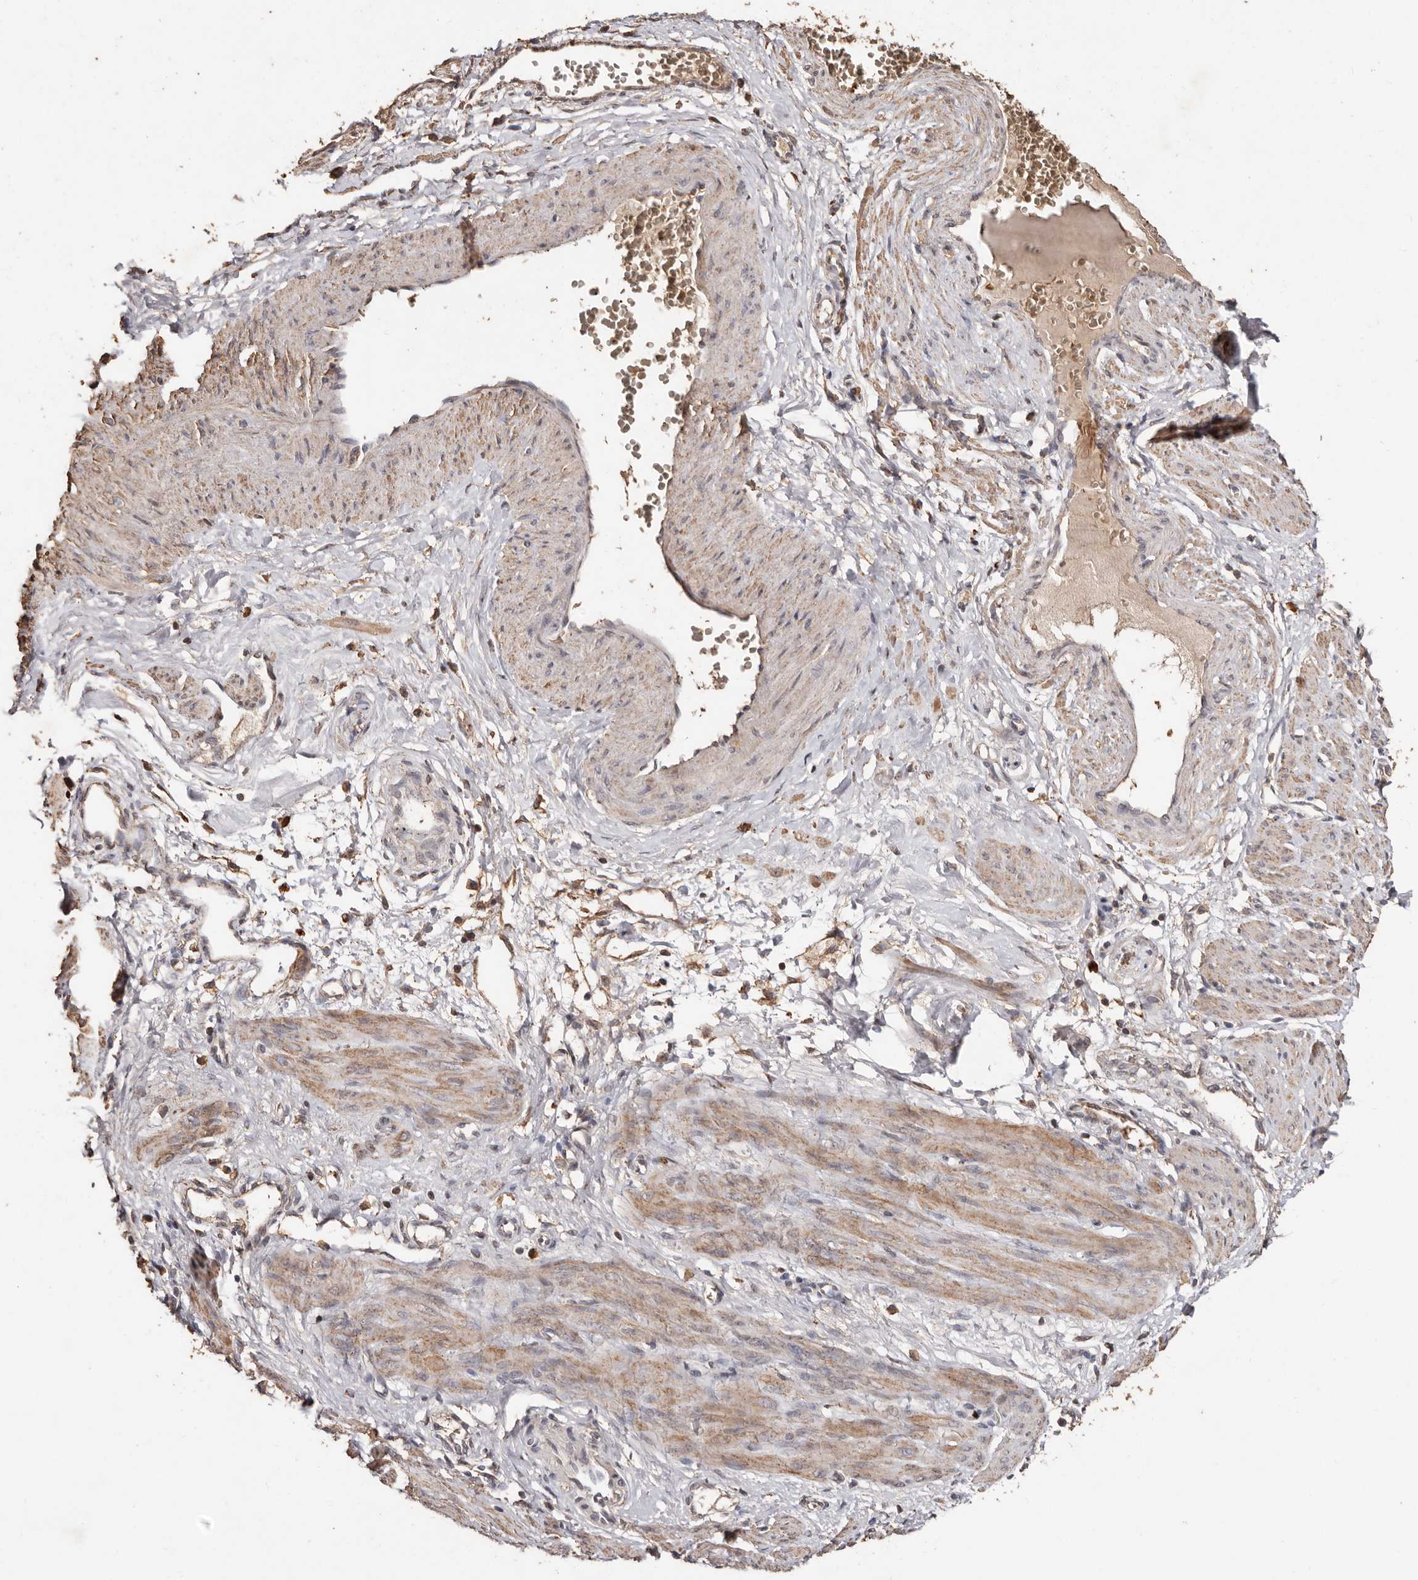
{"staining": {"intensity": "moderate", "quantity": ">75%", "location": "cytoplasmic/membranous"}, "tissue": "smooth muscle", "cell_type": "Smooth muscle cells", "image_type": "normal", "snomed": [{"axis": "morphology", "description": "Normal tissue, NOS"}, {"axis": "topography", "description": "Endometrium"}], "caption": "A photomicrograph of human smooth muscle stained for a protein displays moderate cytoplasmic/membranous brown staining in smooth muscle cells. The staining was performed using DAB, with brown indicating positive protein expression. Nuclei are stained blue with hematoxylin.", "gene": "GRAMD2A", "patient": {"sex": "female", "age": 33}}